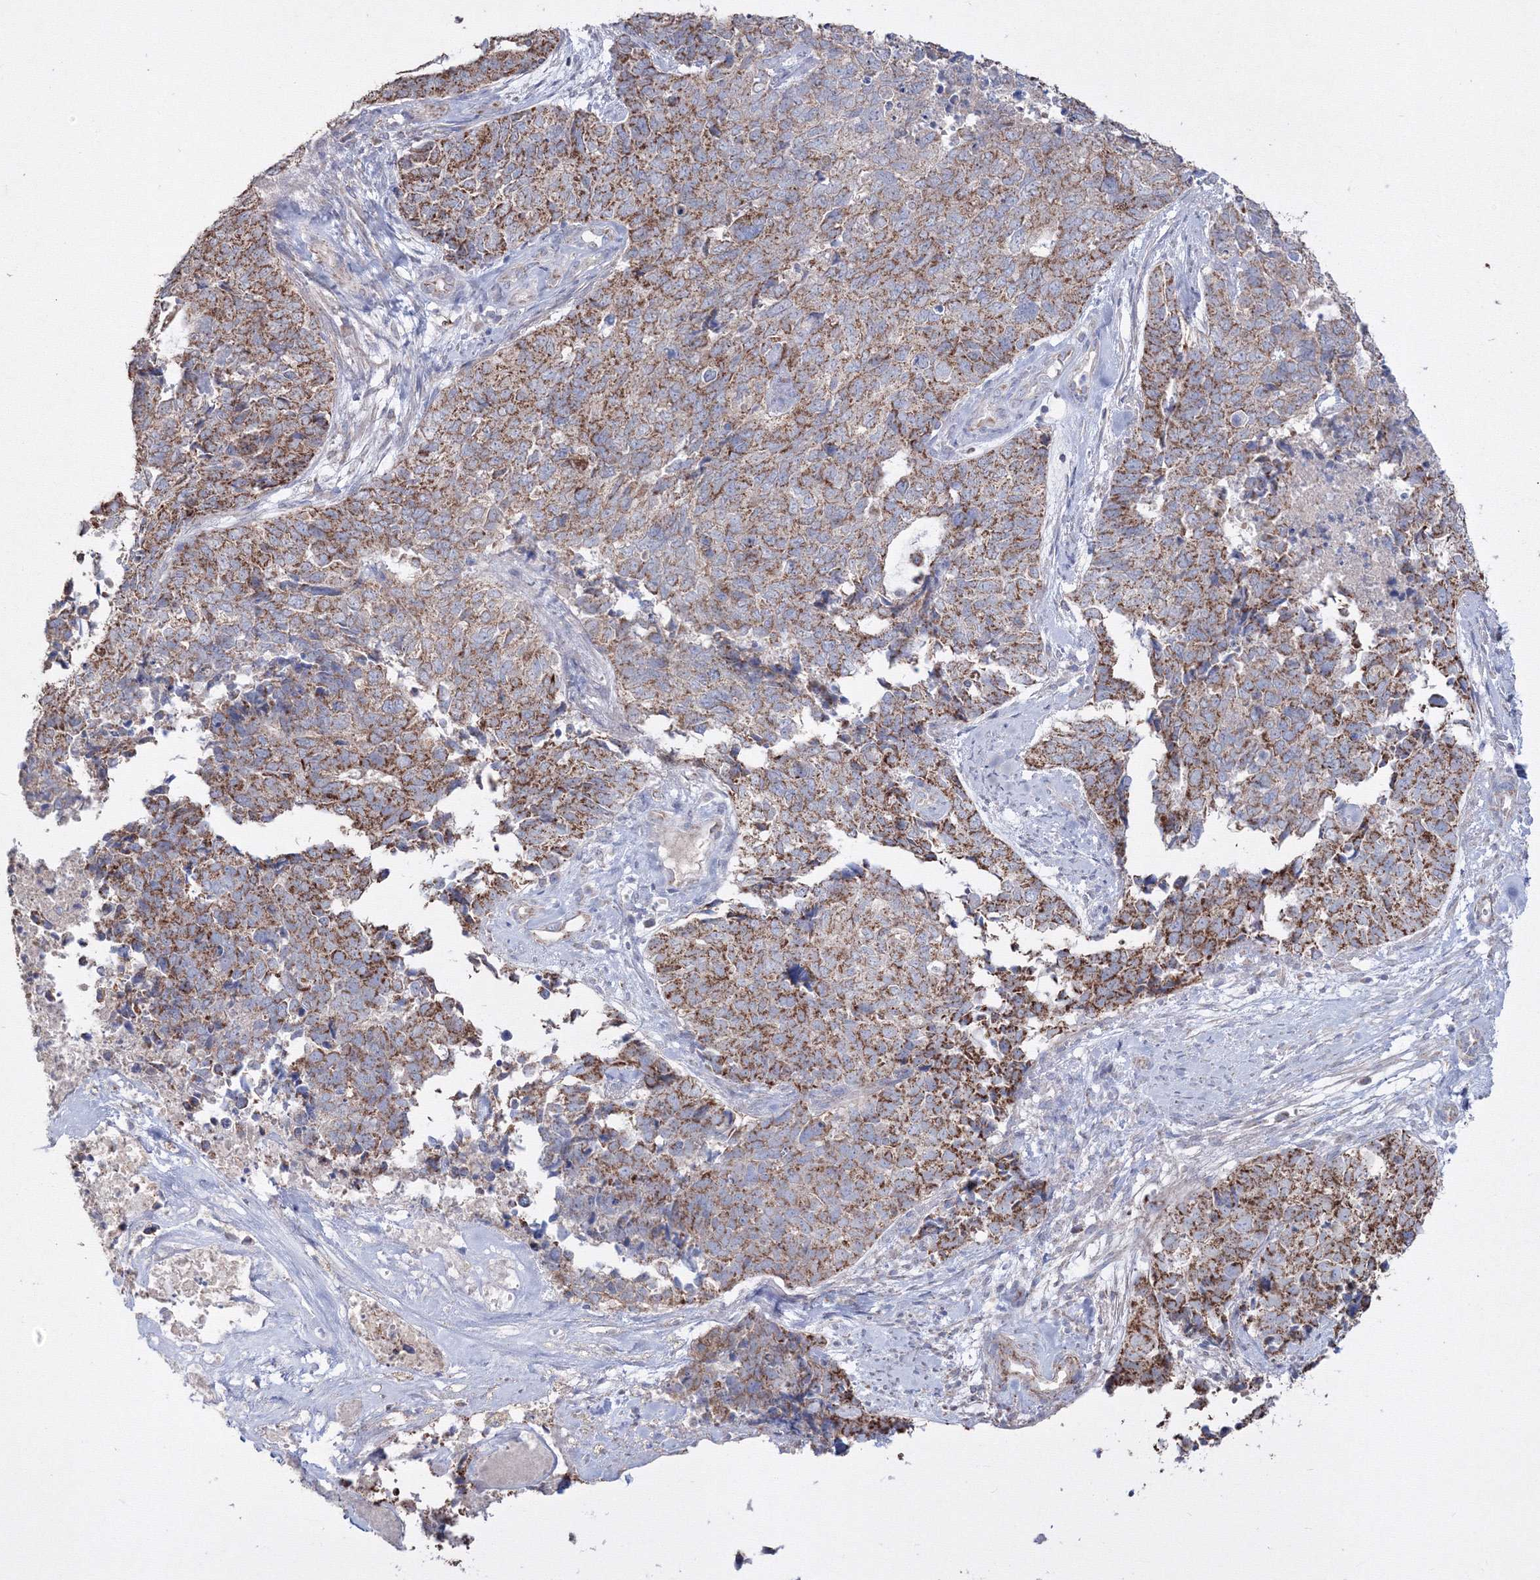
{"staining": {"intensity": "moderate", "quantity": ">75%", "location": "cytoplasmic/membranous"}, "tissue": "cervical cancer", "cell_type": "Tumor cells", "image_type": "cancer", "snomed": [{"axis": "morphology", "description": "Squamous cell carcinoma, NOS"}, {"axis": "topography", "description": "Cervix"}], "caption": "Squamous cell carcinoma (cervical) was stained to show a protein in brown. There is medium levels of moderate cytoplasmic/membranous positivity in about >75% of tumor cells. (DAB = brown stain, brightfield microscopy at high magnification).", "gene": "GRSF1", "patient": {"sex": "female", "age": 63}}